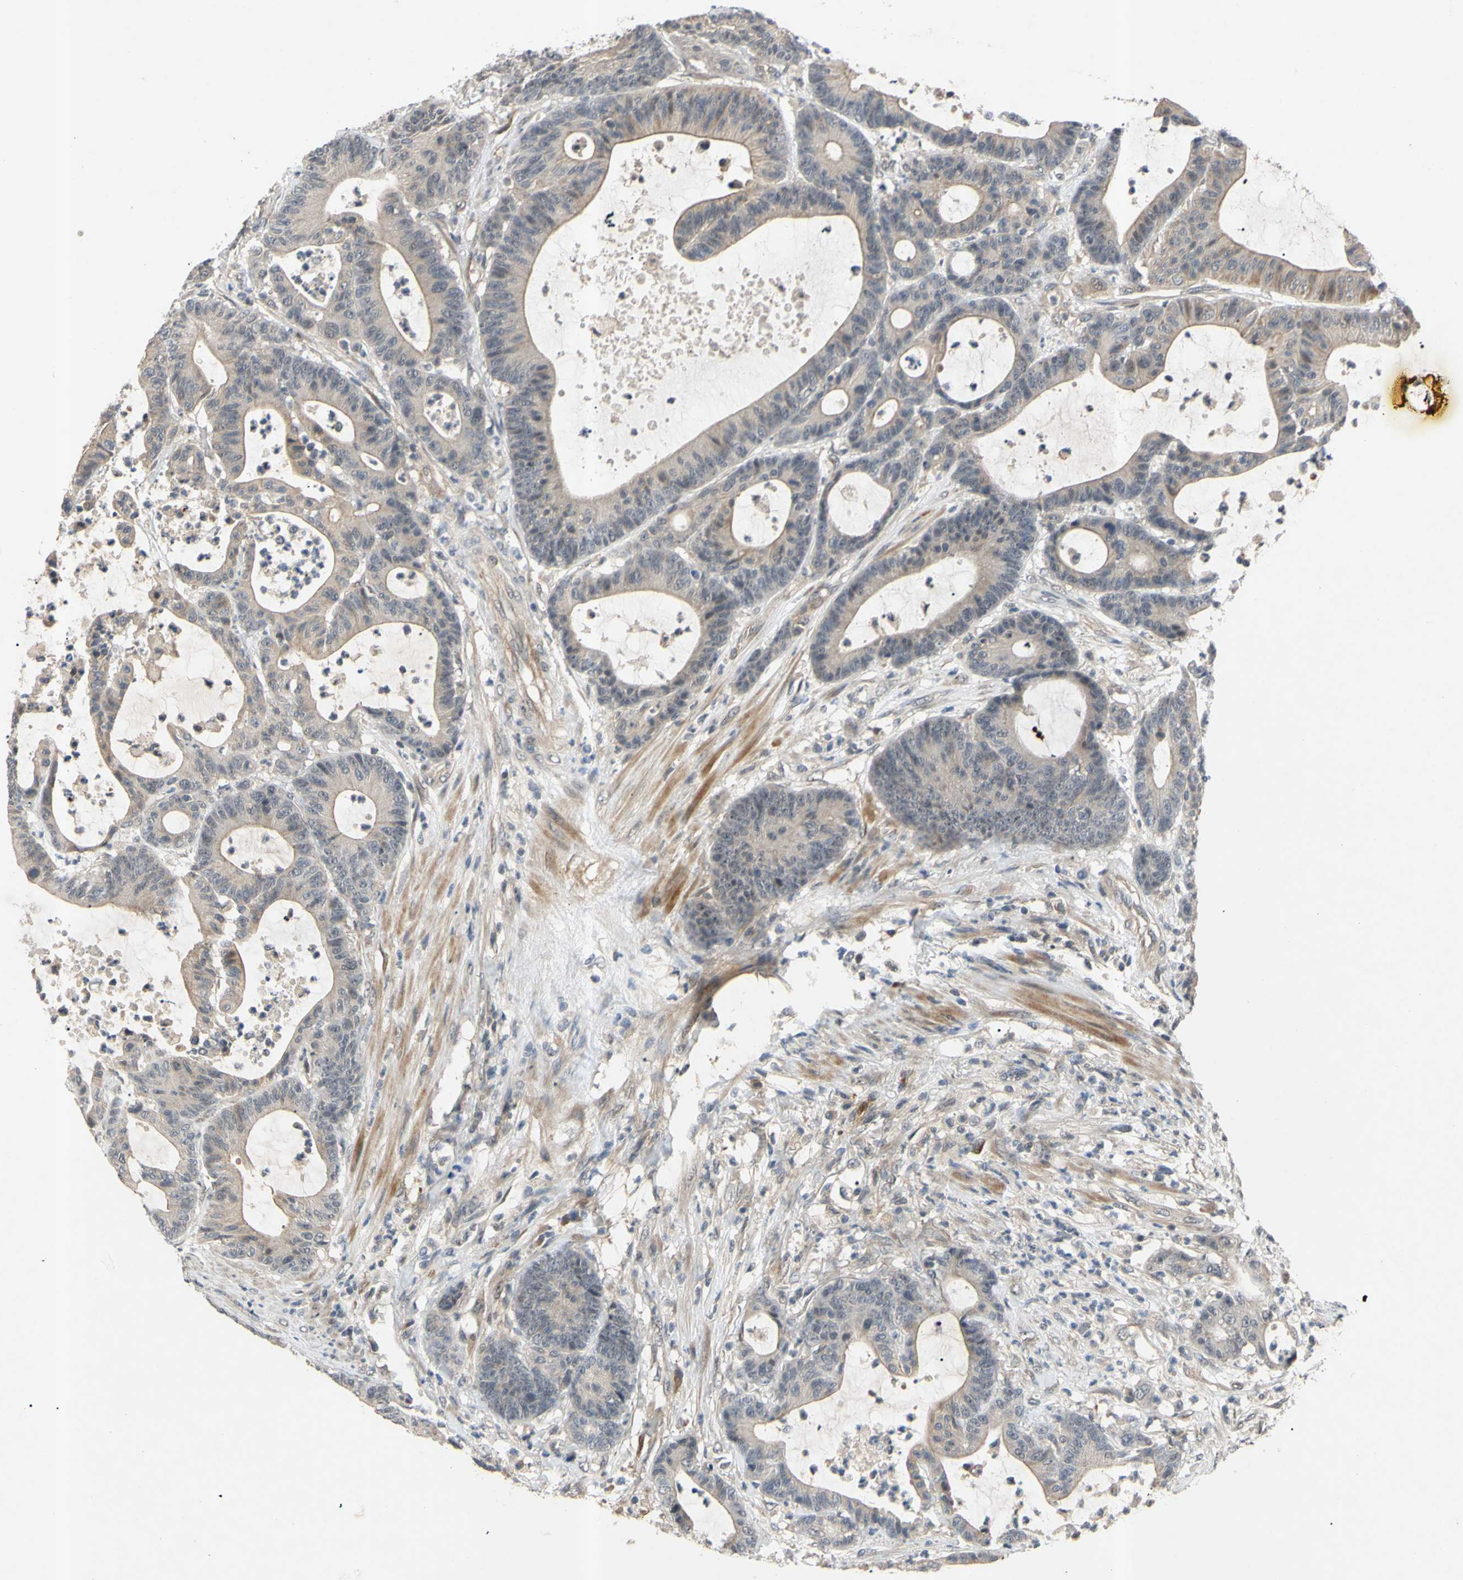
{"staining": {"intensity": "weak", "quantity": "25%-75%", "location": "cytoplasmic/membranous"}, "tissue": "colorectal cancer", "cell_type": "Tumor cells", "image_type": "cancer", "snomed": [{"axis": "morphology", "description": "Adenocarcinoma, NOS"}, {"axis": "topography", "description": "Colon"}], "caption": "About 25%-75% of tumor cells in colorectal adenocarcinoma display weak cytoplasmic/membranous protein expression as visualized by brown immunohistochemical staining.", "gene": "ALK", "patient": {"sex": "female", "age": 84}}